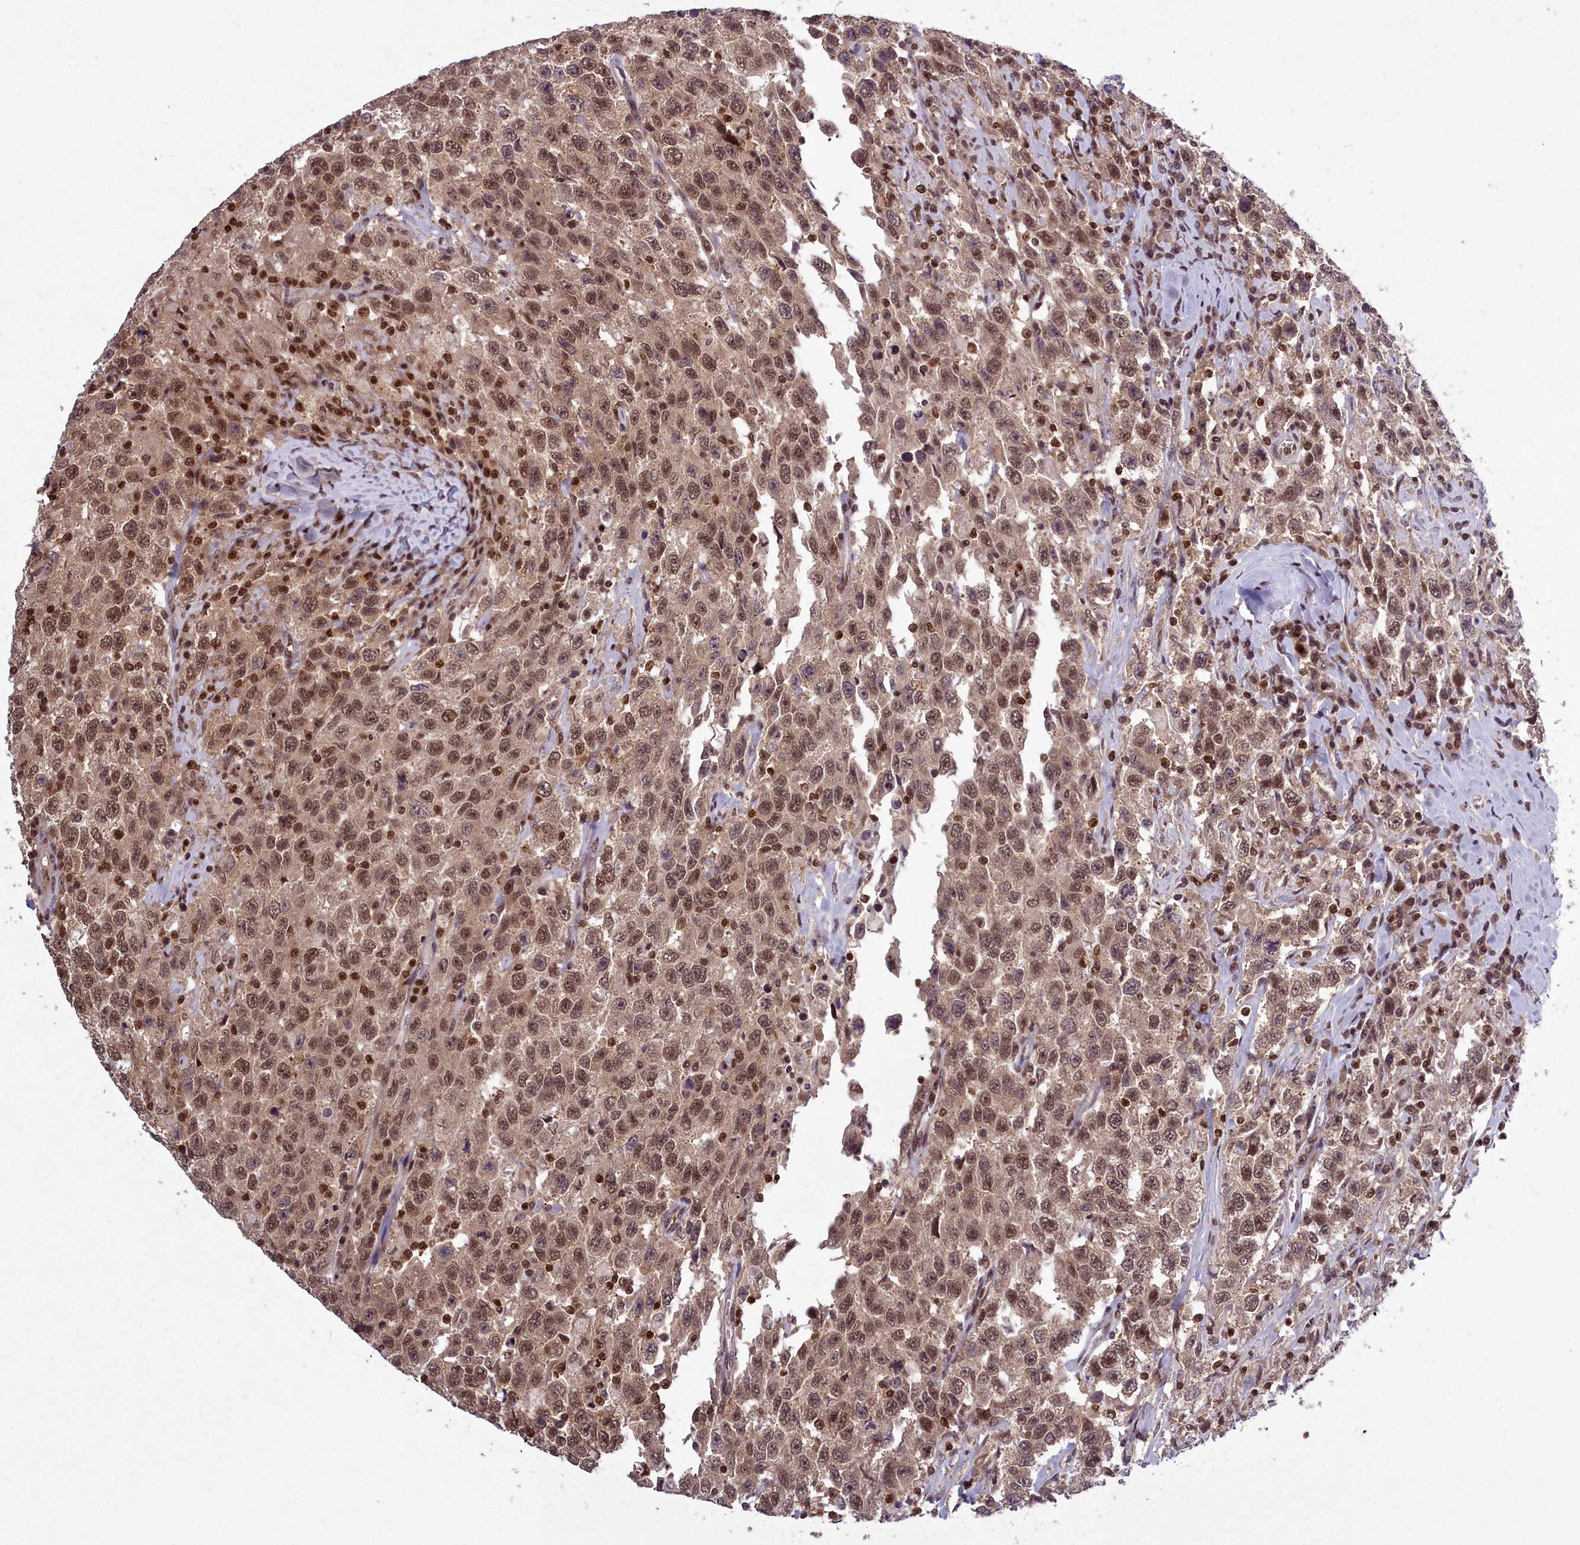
{"staining": {"intensity": "moderate", "quantity": ">75%", "location": "nuclear"}, "tissue": "testis cancer", "cell_type": "Tumor cells", "image_type": "cancer", "snomed": [{"axis": "morphology", "description": "Seminoma, NOS"}, {"axis": "topography", "description": "Testis"}], "caption": "Moderate nuclear expression for a protein is appreciated in approximately >75% of tumor cells of testis cancer (seminoma) using immunohistochemistry.", "gene": "GMEB1", "patient": {"sex": "male", "age": 65}}